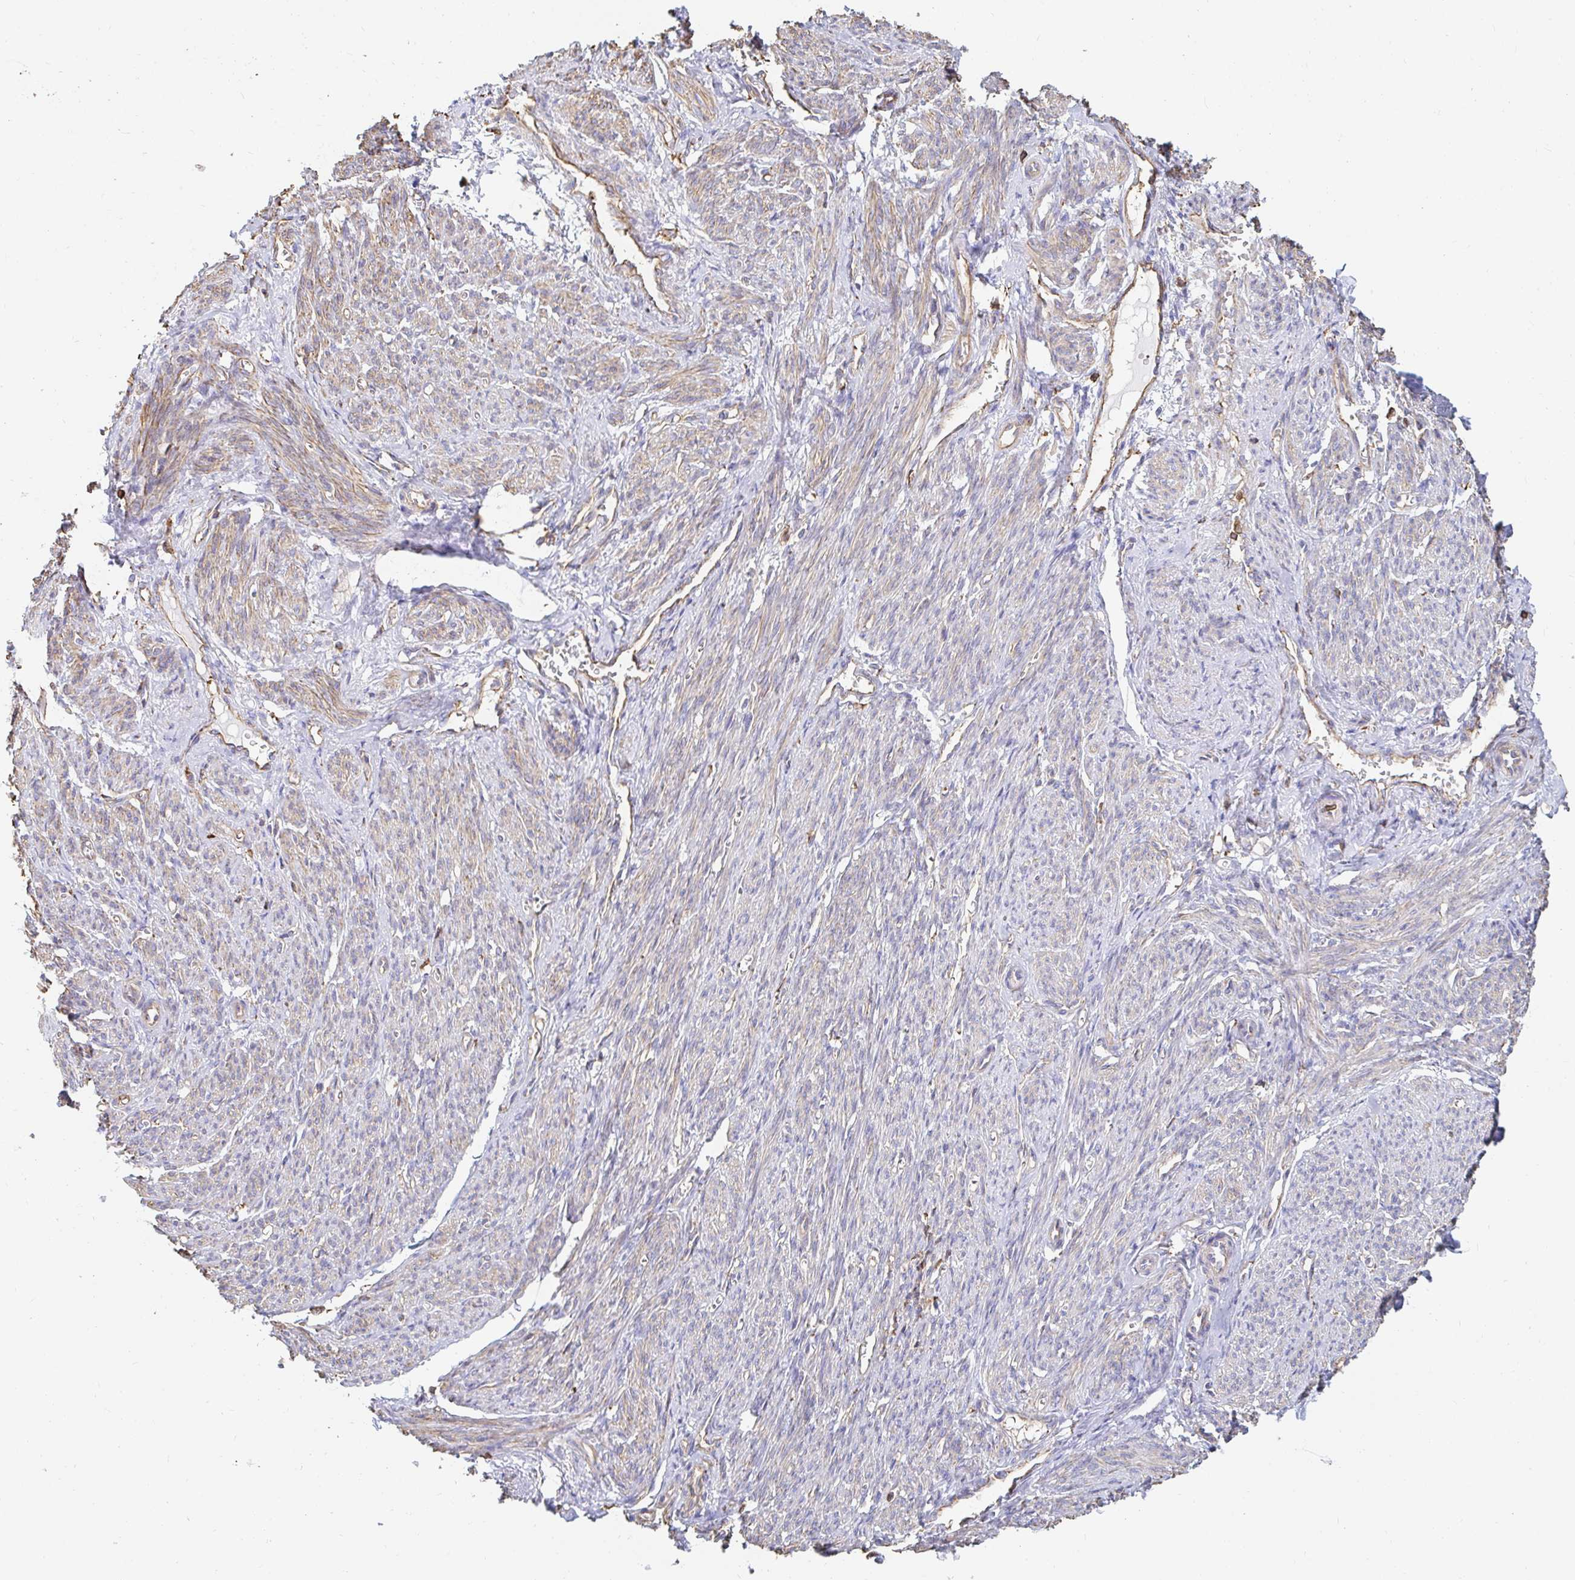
{"staining": {"intensity": "weak", "quantity": "25%-75%", "location": "cytoplasmic/membranous"}, "tissue": "smooth muscle", "cell_type": "Smooth muscle cells", "image_type": "normal", "snomed": [{"axis": "morphology", "description": "Normal tissue, NOS"}, {"axis": "topography", "description": "Smooth muscle"}], "caption": "Weak cytoplasmic/membranous protein staining is seen in about 25%-75% of smooth muscle cells in smooth muscle.", "gene": "PTPN14", "patient": {"sex": "female", "age": 65}}